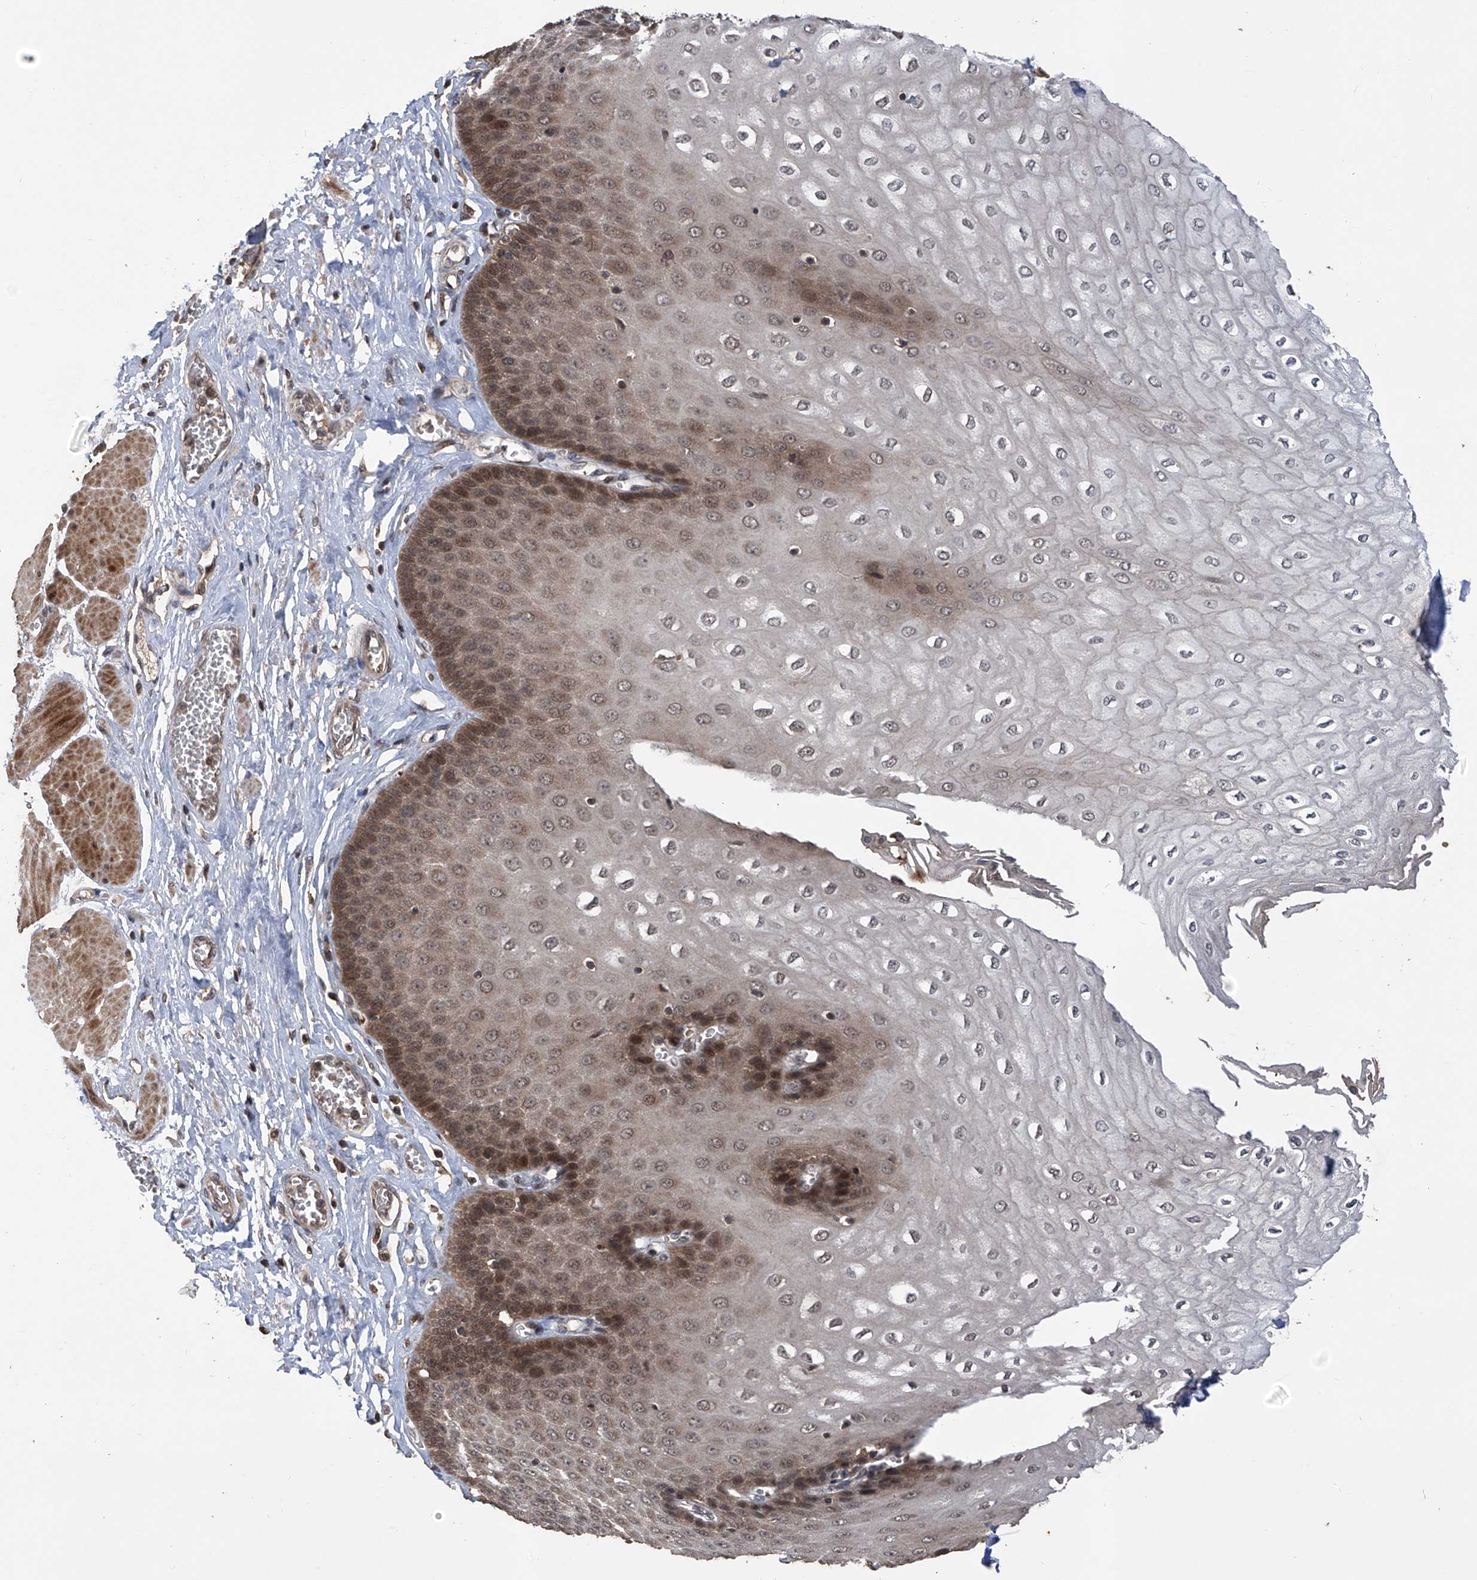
{"staining": {"intensity": "strong", "quantity": "25%-75%", "location": "cytoplasmic/membranous,nuclear"}, "tissue": "esophagus", "cell_type": "Squamous epithelial cells", "image_type": "normal", "snomed": [{"axis": "morphology", "description": "Normal tissue, NOS"}, {"axis": "topography", "description": "Esophagus"}], "caption": "The photomicrograph demonstrates a brown stain indicating the presence of a protein in the cytoplasmic/membranous,nuclear of squamous epithelial cells in esophagus. The protein of interest is stained brown, and the nuclei are stained in blue (DAB IHC with brightfield microscopy, high magnification).", "gene": "LYSMD4", "patient": {"sex": "male", "age": 60}}